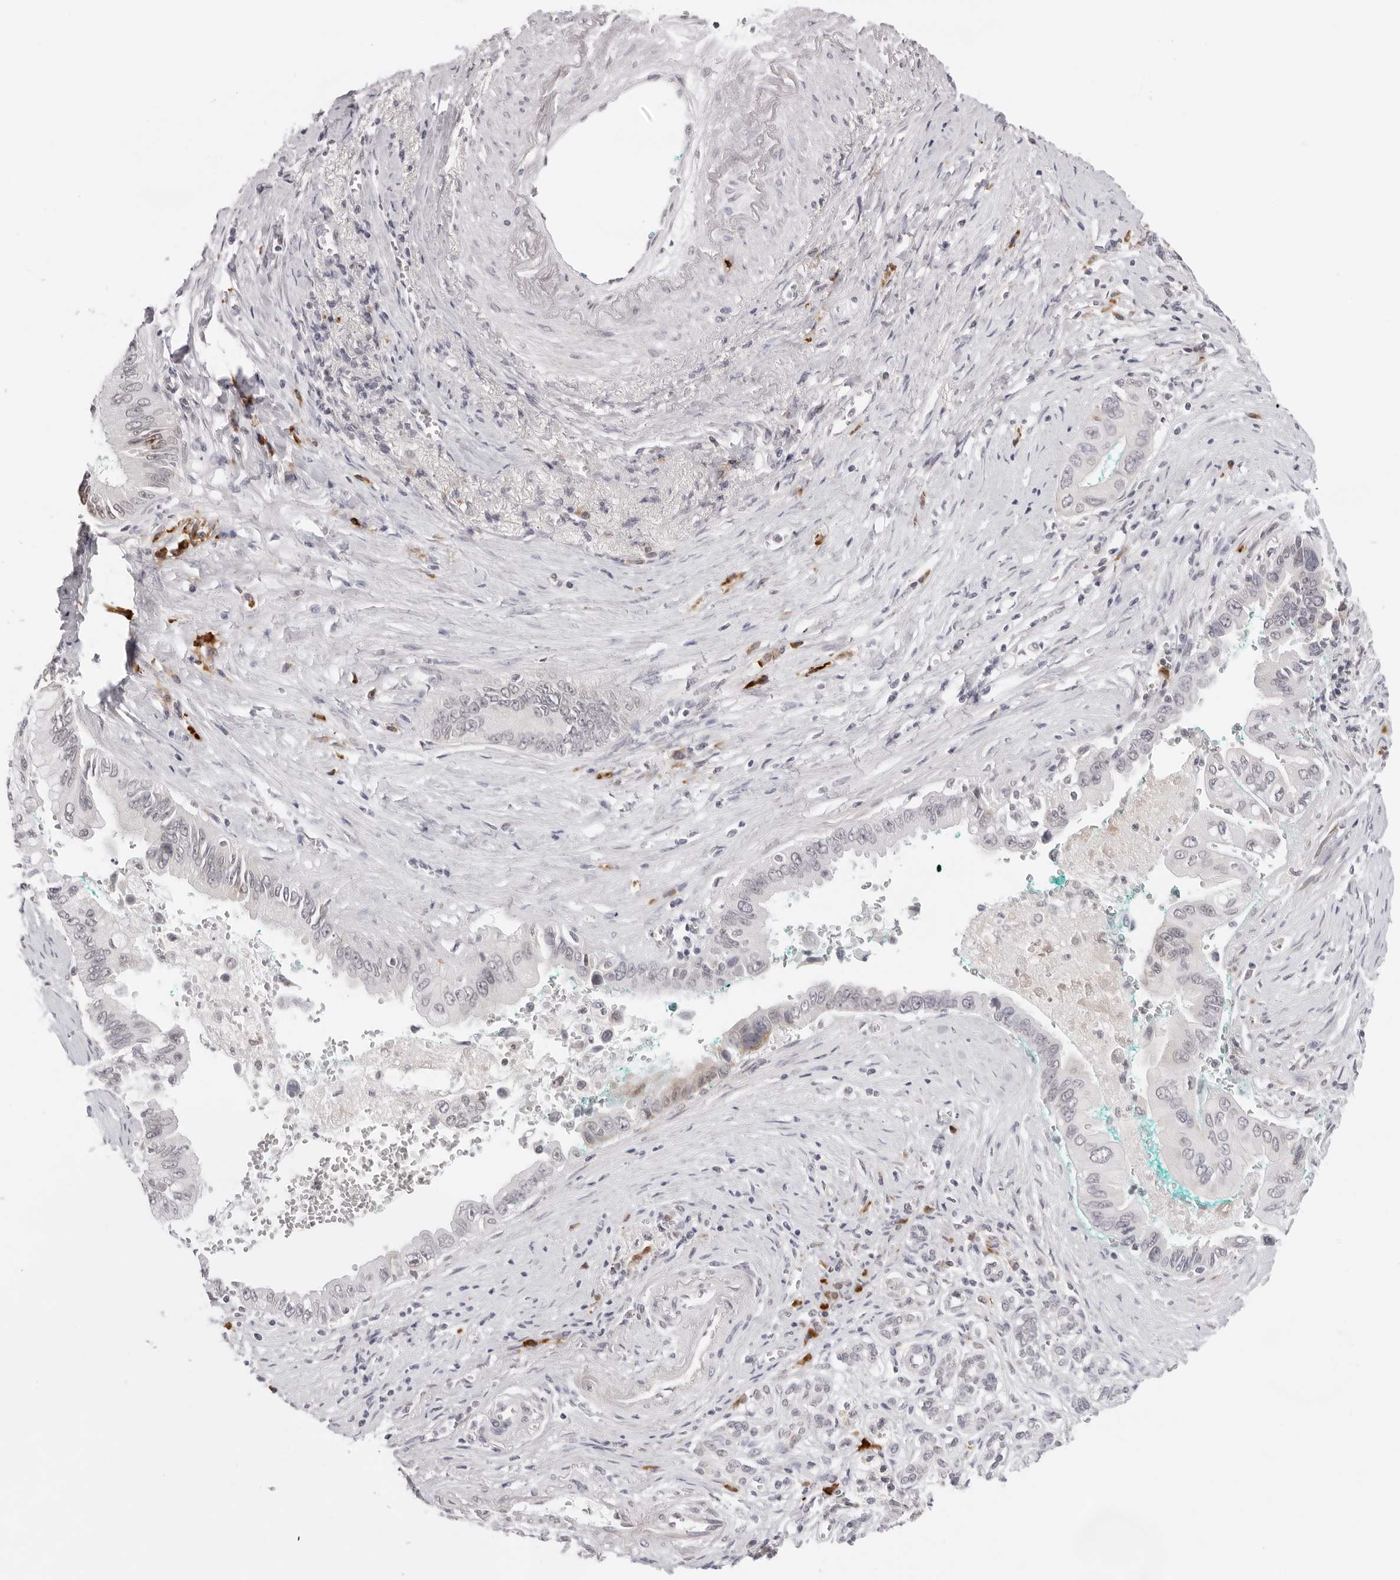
{"staining": {"intensity": "weak", "quantity": "<25%", "location": "cytoplasmic/membranous"}, "tissue": "pancreatic cancer", "cell_type": "Tumor cells", "image_type": "cancer", "snomed": [{"axis": "morphology", "description": "Adenocarcinoma, NOS"}, {"axis": "topography", "description": "Pancreas"}], "caption": "This is an immunohistochemistry (IHC) histopathology image of pancreatic cancer. There is no staining in tumor cells.", "gene": "IL17RA", "patient": {"sex": "male", "age": 78}}